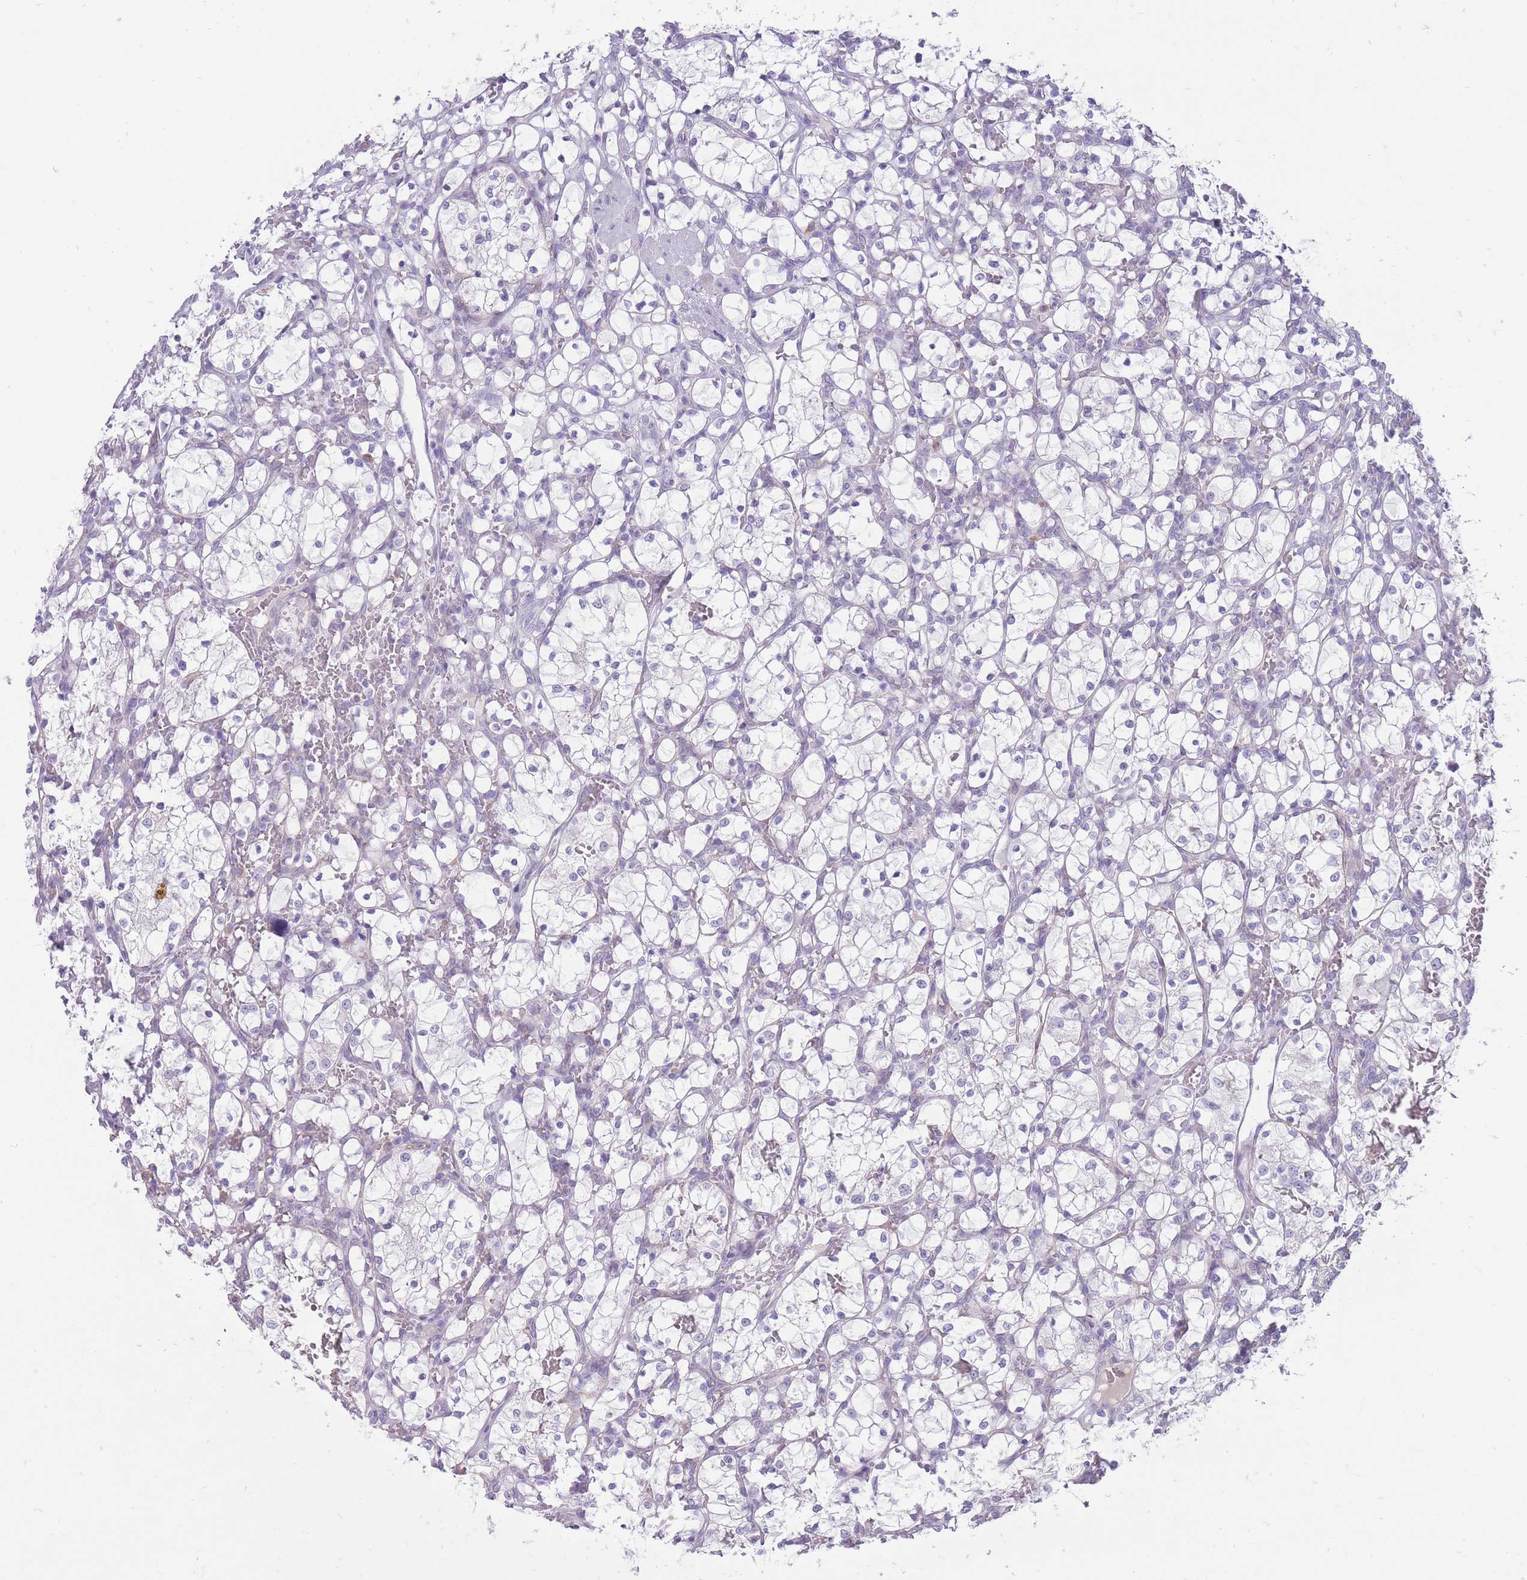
{"staining": {"intensity": "negative", "quantity": "none", "location": "none"}, "tissue": "renal cancer", "cell_type": "Tumor cells", "image_type": "cancer", "snomed": [{"axis": "morphology", "description": "Adenocarcinoma, NOS"}, {"axis": "topography", "description": "Kidney"}], "caption": "The micrograph demonstrates no staining of tumor cells in adenocarcinoma (renal). The staining was performed using DAB to visualize the protein expression in brown, while the nuclei were stained in blue with hematoxylin (Magnification: 20x).", "gene": "ERICH4", "patient": {"sex": "female", "age": 69}}